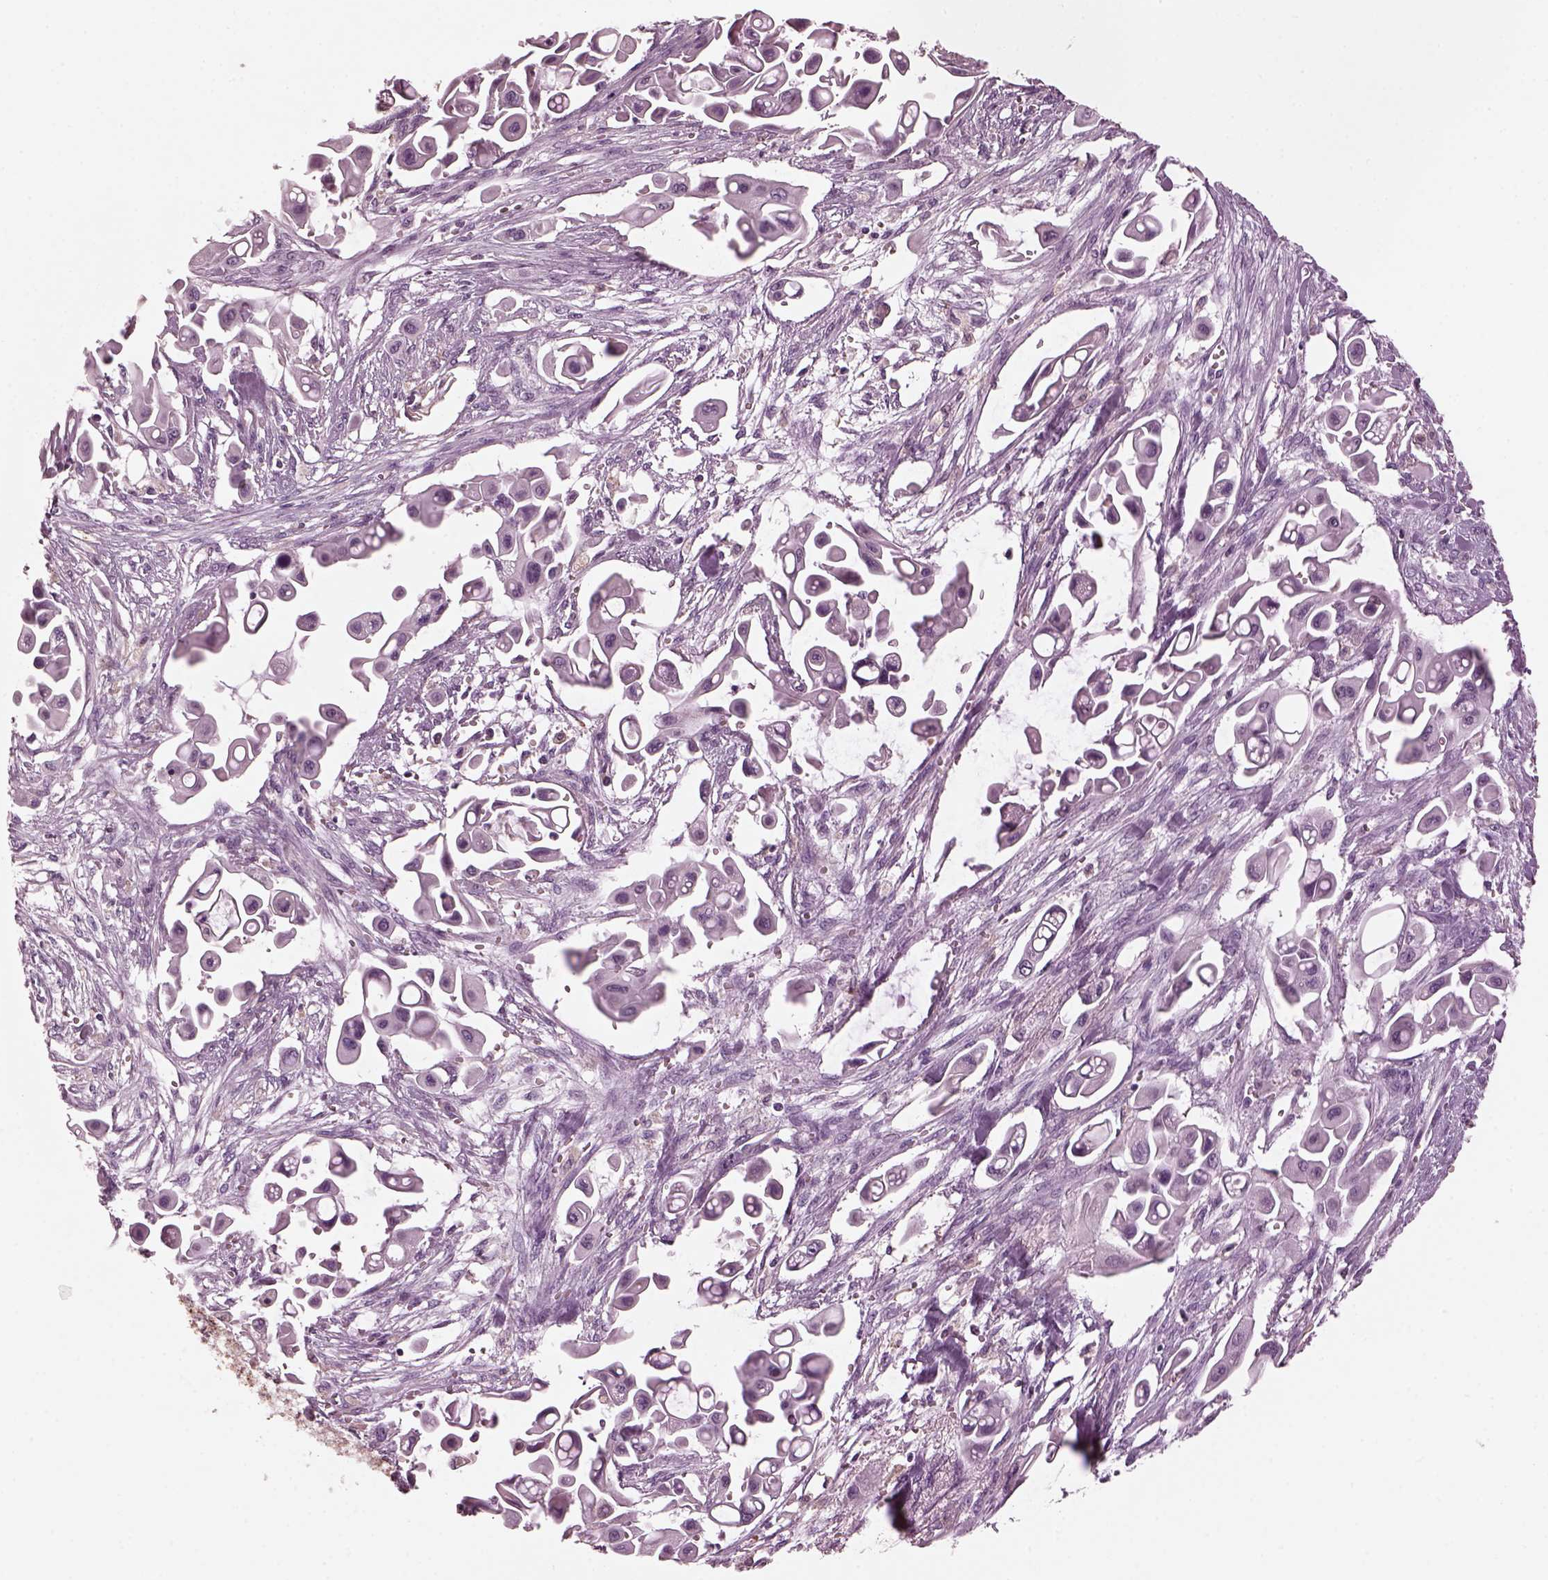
{"staining": {"intensity": "negative", "quantity": "none", "location": "none"}, "tissue": "pancreatic cancer", "cell_type": "Tumor cells", "image_type": "cancer", "snomed": [{"axis": "morphology", "description": "Adenocarcinoma, NOS"}, {"axis": "topography", "description": "Pancreas"}], "caption": "IHC image of adenocarcinoma (pancreatic) stained for a protein (brown), which displays no expression in tumor cells.", "gene": "SHTN1", "patient": {"sex": "male", "age": 50}}